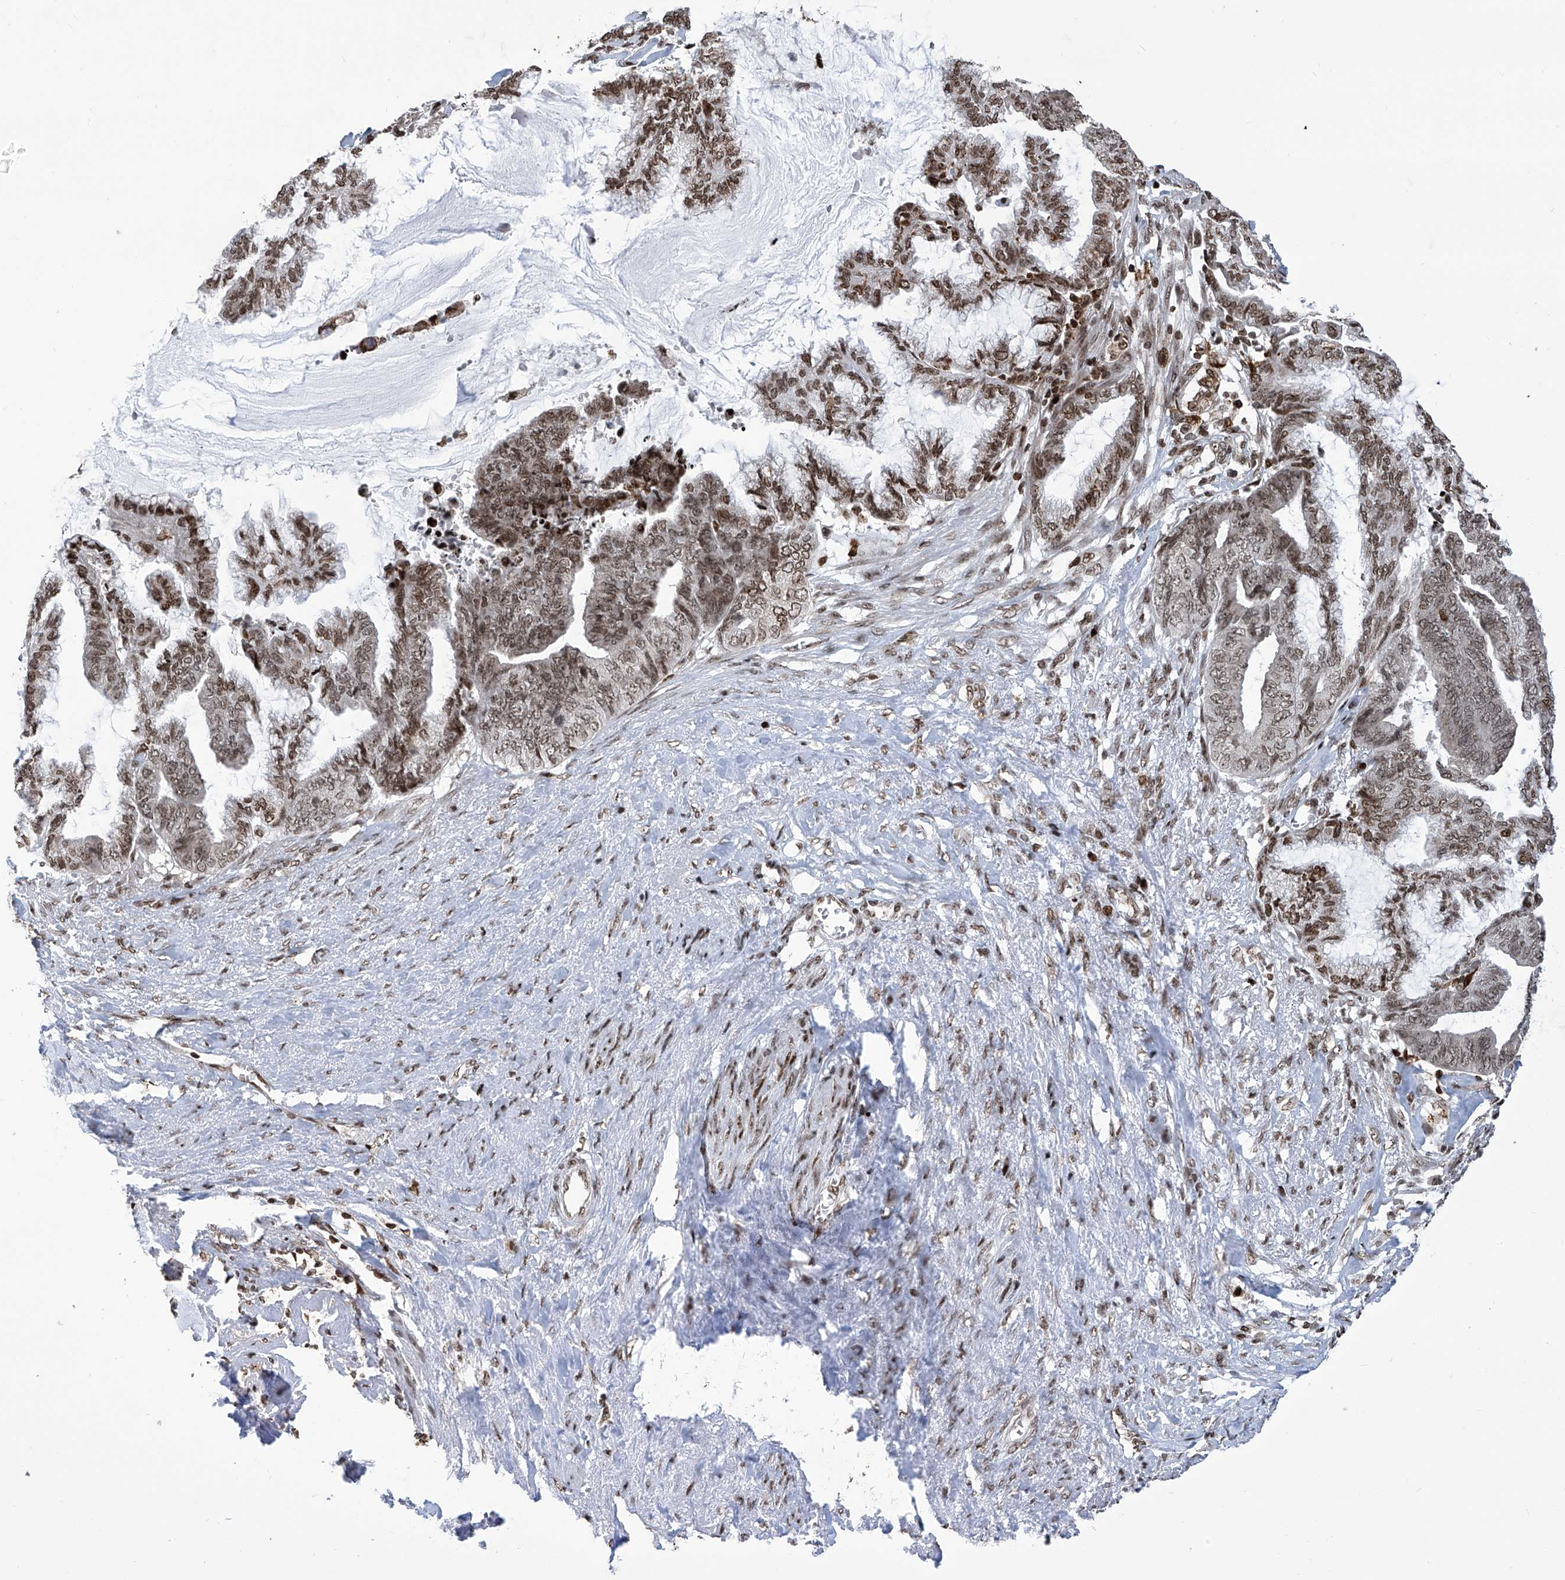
{"staining": {"intensity": "moderate", "quantity": ">75%", "location": "nuclear"}, "tissue": "endometrial cancer", "cell_type": "Tumor cells", "image_type": "cancer", "snomed": [{"axis": "morphology", "description": "Adenocarcinoma, NOS"}, {"axis": "topography", "description": "Endometrium"}], "caption": "Protein expression analysis of adenocarcinoma (endometrial) demonstrates moderate nuclear expression in about >75% of tumor cells. (Stains: DAB in brown, nuclei in blue, Microscopy: brightfield microscopy at high magnification).", "gene": "PAK1IP1", "patient": {"sex": "female", "age": 86}}